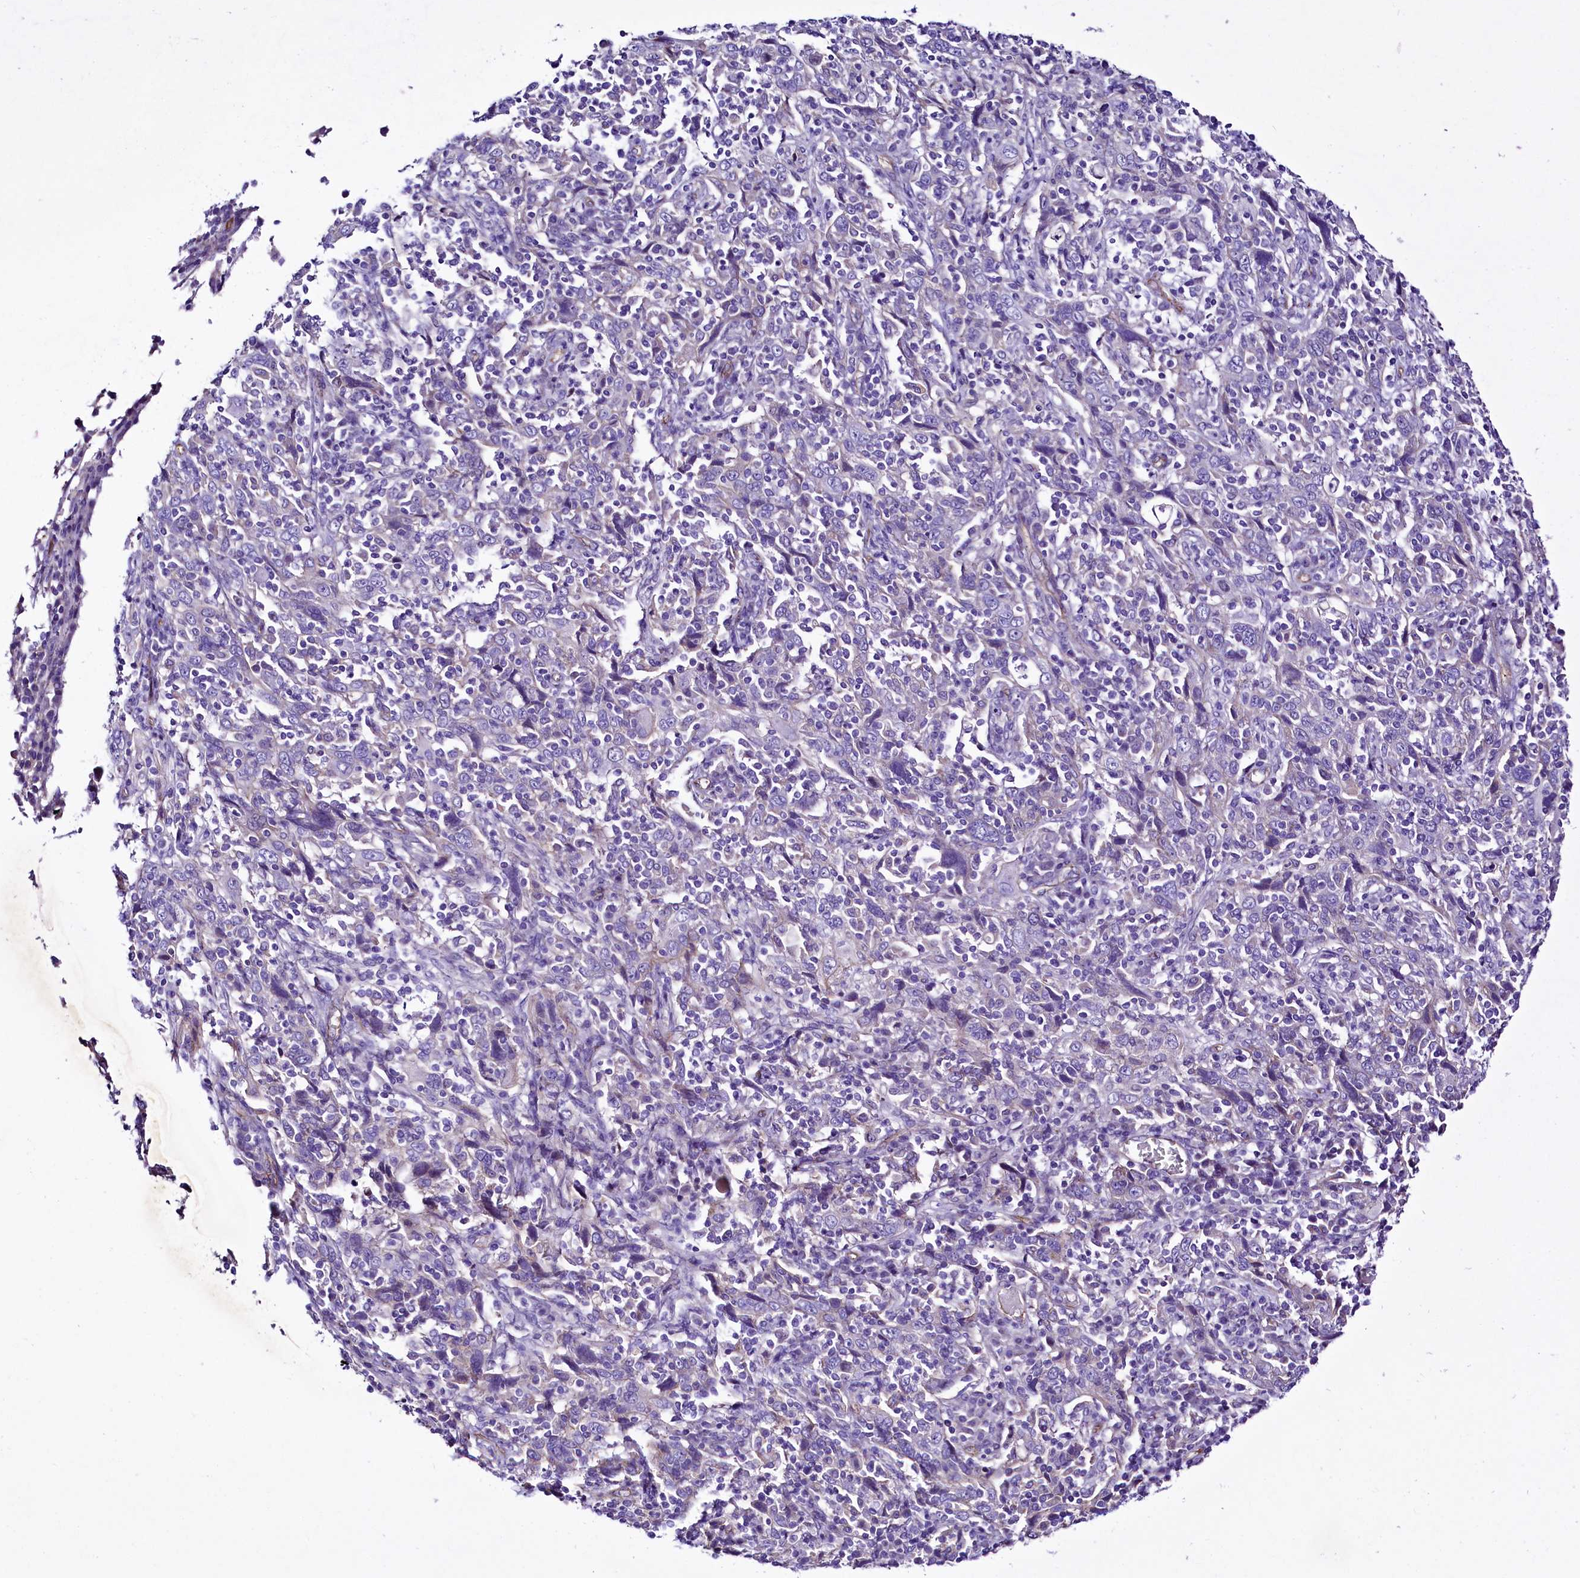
{"staining": {"intensity": "negative", "quantity": "none", "location": "none"}, "tissue": "cervical cancer", "cell_type": "Tumor cells", "image_type": "cancer", "snomed": [{"axis": "morphology", "description": "Squamous cell carcinoma, NOS"}, {"axis": "topography", "description": "Cervix"}], "caption": "Squamous cell carcinoma (cervical) was stained to show a protein in brown. There is no significant staining in tumor cells.", "gene": "SLF1", "patient": {"sex": "female", "age": 46}}